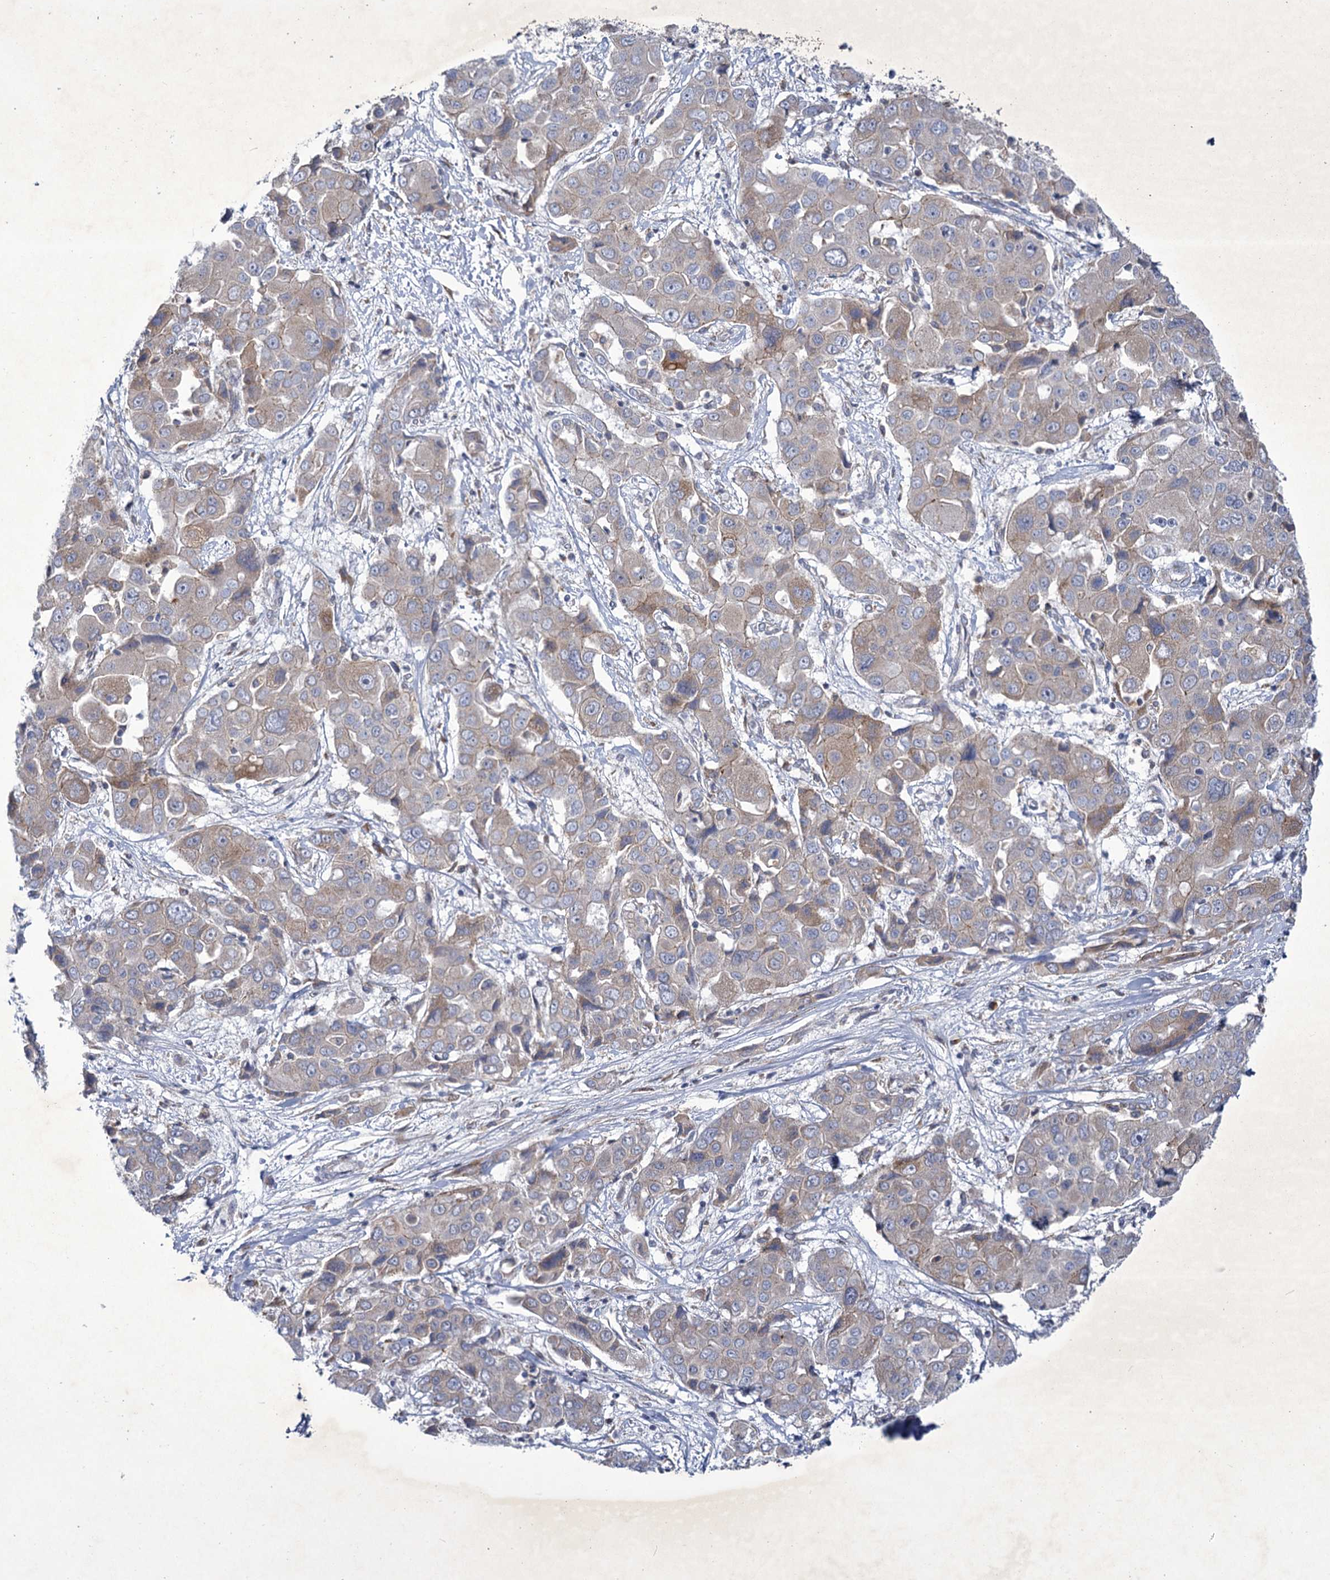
{"staining": {"intensity": "weak", "quantity": "<25%", "location": "cytoplasmic/membranous"}, "tissue": "liver cancer", "cell_type": "Tumor cells", "image_type": "cancer", "snomed": [{"axis": "morphology", "description": "Cholangiocarcinoma"}, {"axis": "topography", "description": "Liver"}], "caption": "This is a image of immunohistochemistry (IHC) staining of liver cholangiocarcinoma, which shows no positivity in tumor cells.", "gene": "MBLAC2", "patient": {"sex": "male", "age": 67}}